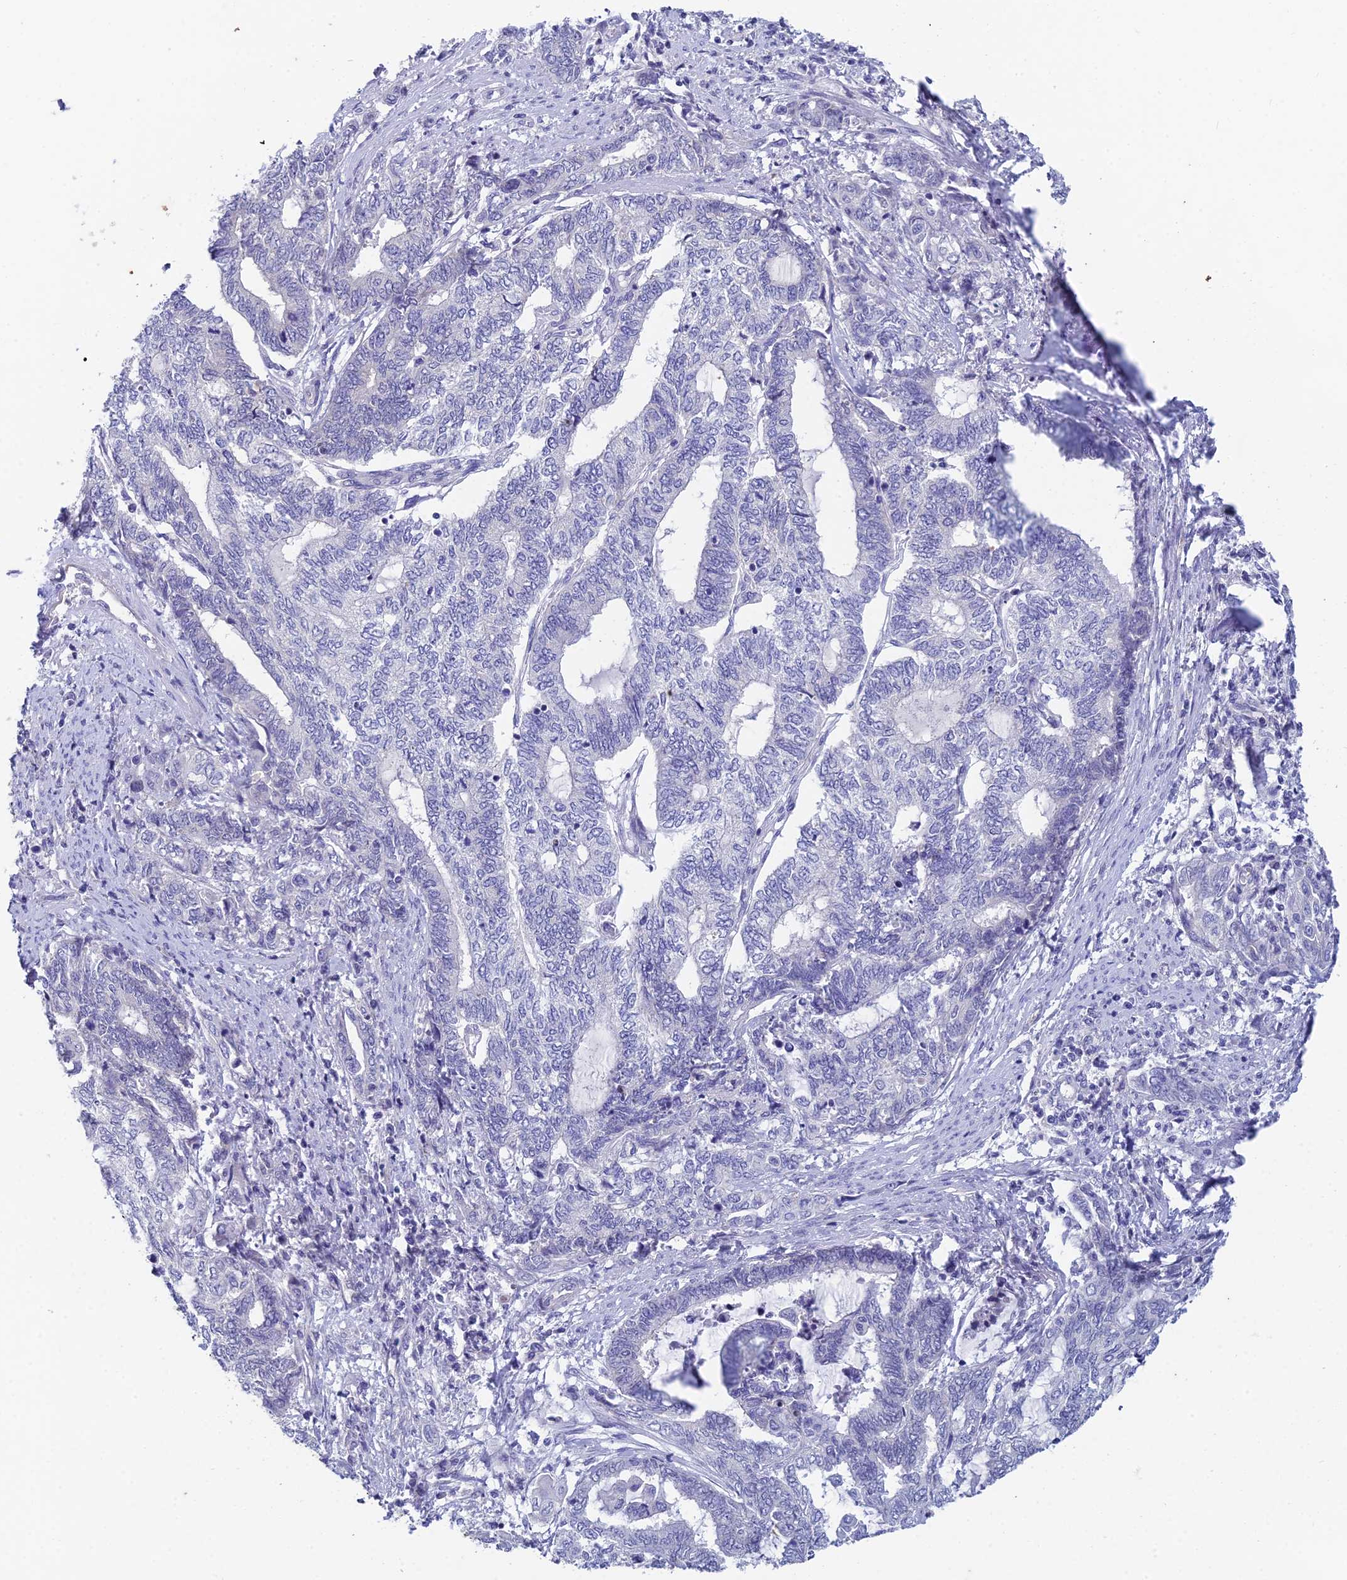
{"staining": {"intensity": "negative", "quantity": "none", "location": "none"}, "tissue": "endometrial cancer", "cell_type": "Tumor cells", "image_type": "cancer", "snomed": [{"axis": "morphology", "description": "Adenocarcinoma, NOS"}, {"axis": "topography", "description": "Uterus"}, {"axis": "topography", "description": "Endometrium"}], "caption": "This histopathology image is of endometrial adenocarcinoma stained with IHC to label a protein in brown with the nuclei are counter-stained blue. There is no positivity in tumor cells.", "gene": "EEF2KMT", "patient": {"sex": "female", "age": 70}}